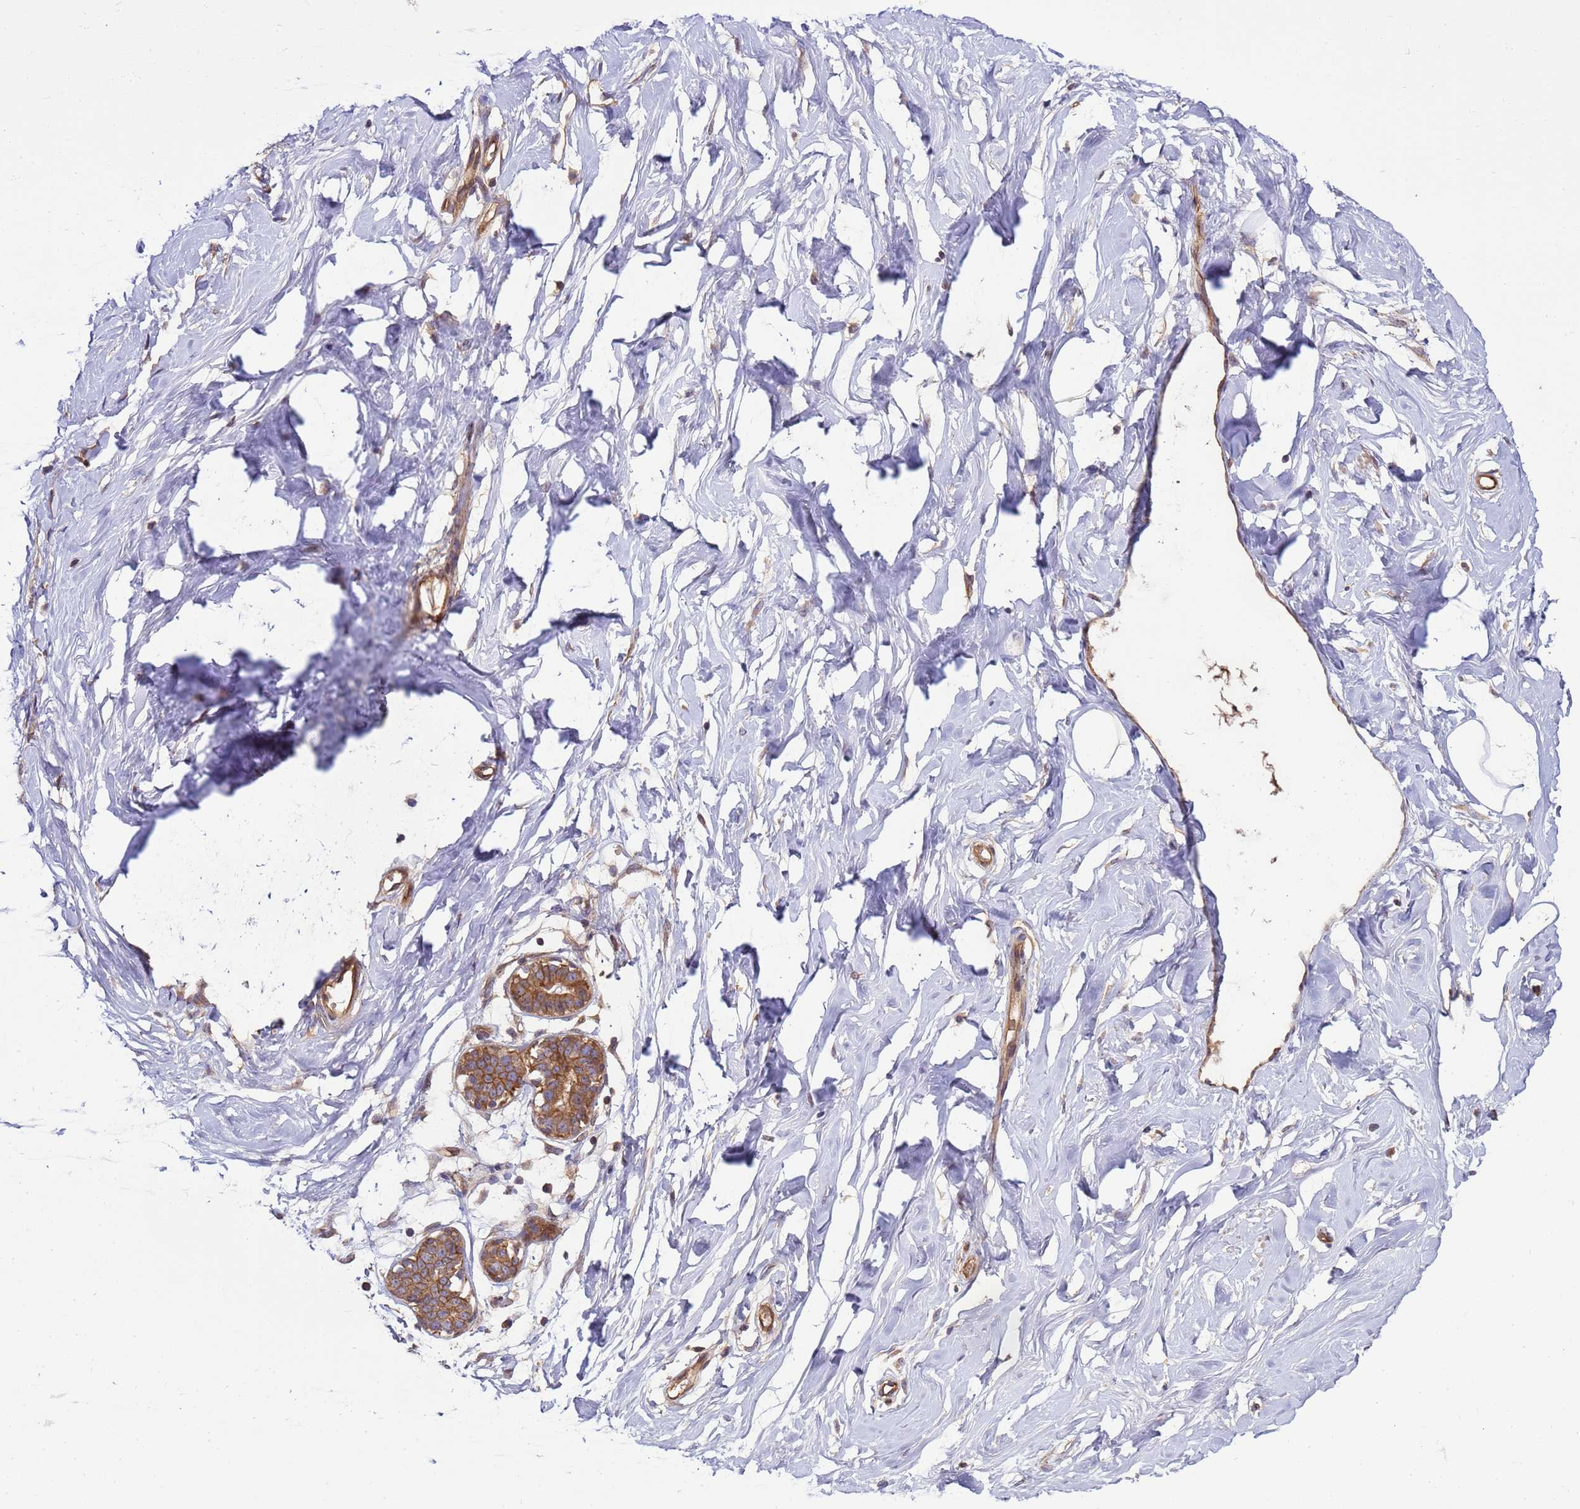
{"staining": {"intensity": "negative", "quantity": "none", "location": "none"}, "tissue": "breast", "cell_type": "Adipocytes", "image_type": "normal", "snomed": [{"axis": "morphology", "description": "Normal tissue, NOS"}, {"axis": "morphology", "description": "Adenoma, NOS"}, {"axis": "topography", "description": "Breast"}], "caption": "The micrograph displays no significant positivity in adipocytes of breast.", "gene": "SMCO3", "patient": {"sex": "female", "age": 23}}